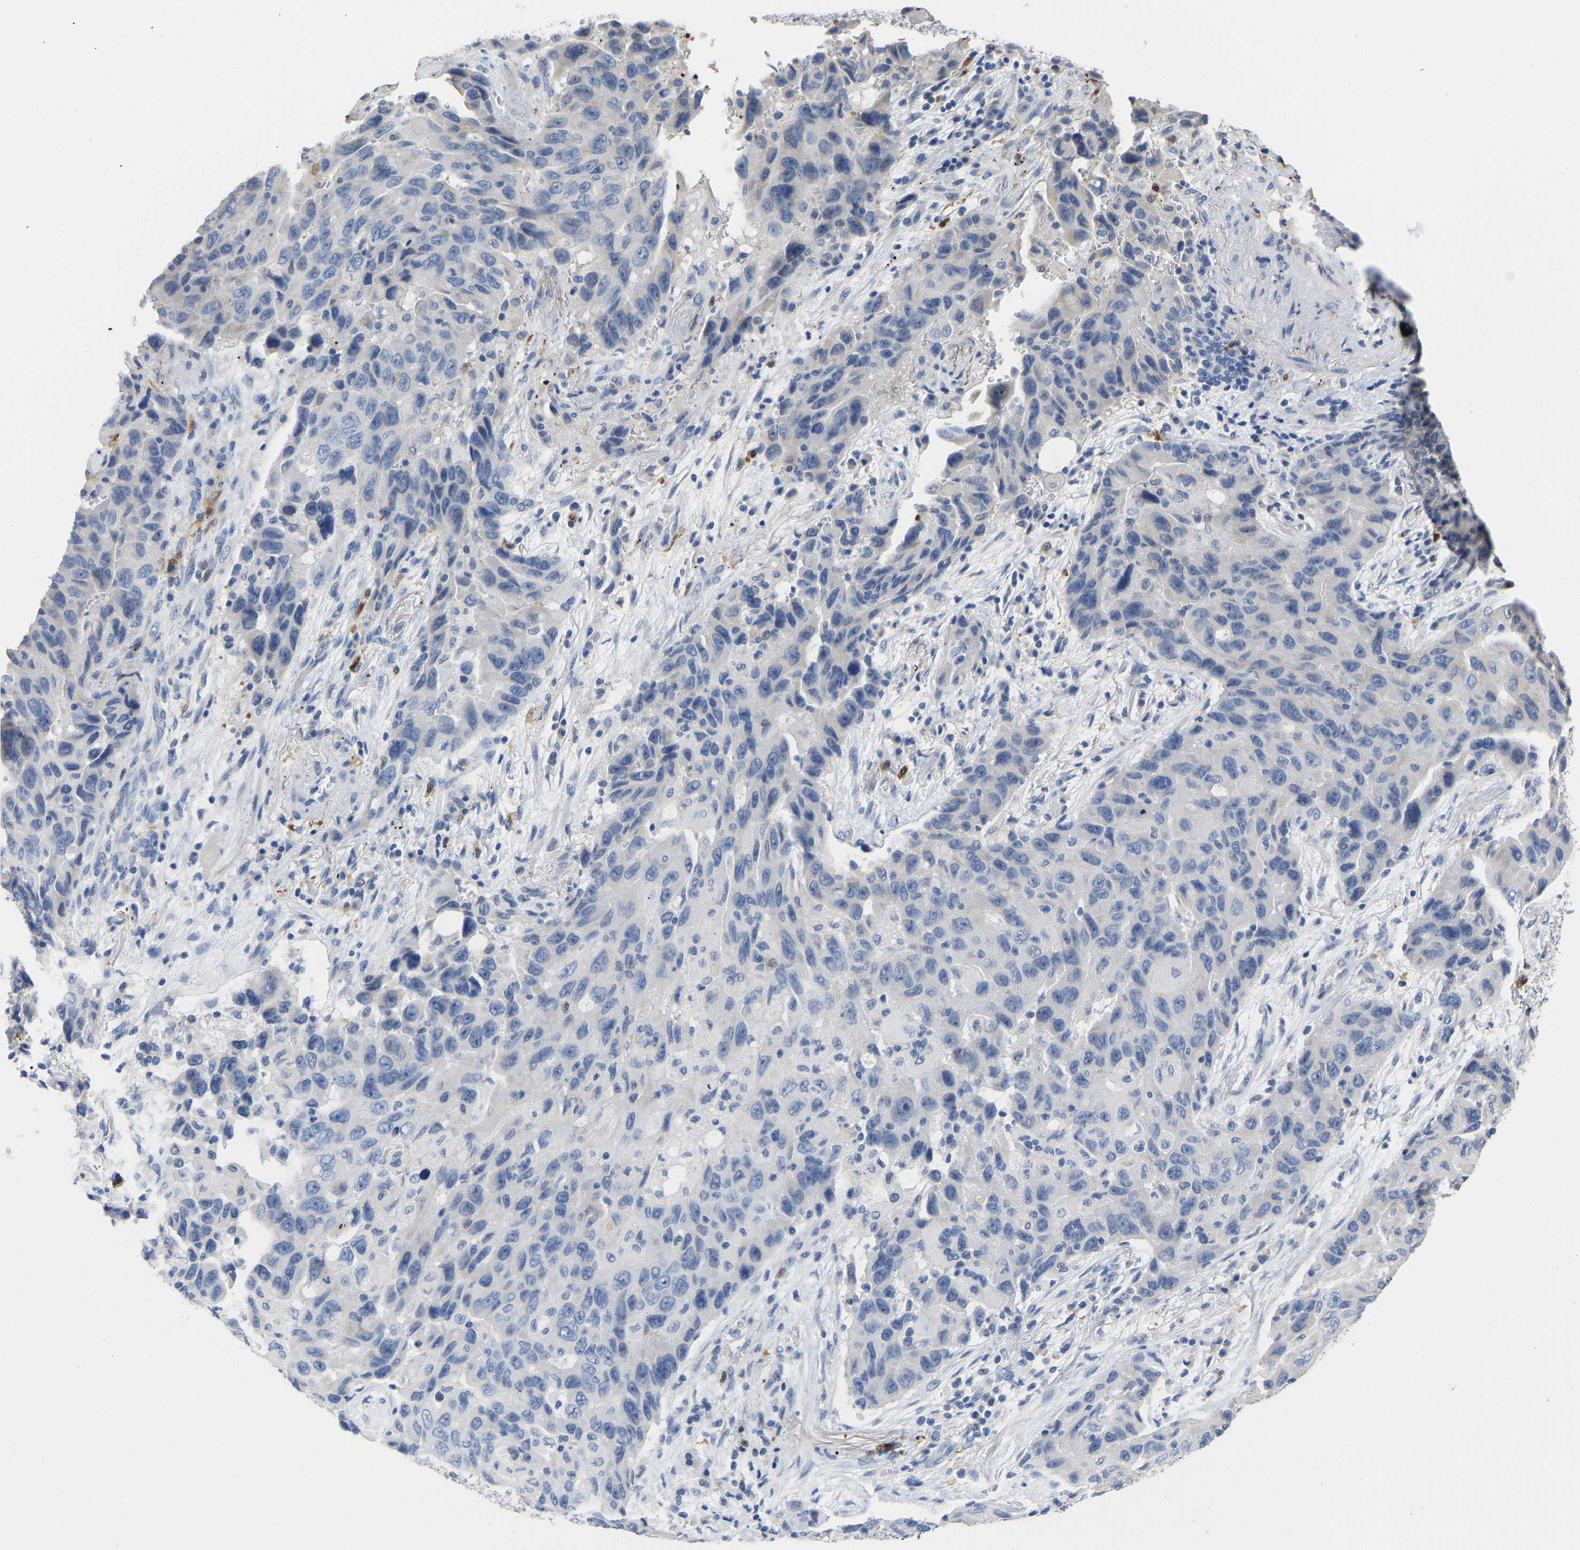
{"staining": {"intensity": "negative", "quantity": "none", "location": "none"}, "tissue": "lung cancer", "cell_type": "Tumor cells", "image_type": "cancer", "snomed": [{"axis": "morphology", "description": "Adenocarcinoma, NOS"}, {"axis": "topography", "description": "Lung"}], "caption": "Human adenocarcinoma (lung) stained for a protein using IHC displays no expression in tumor cells.", "gene": "ULBP2", "patient": {"sex": "female", "age": 65}}